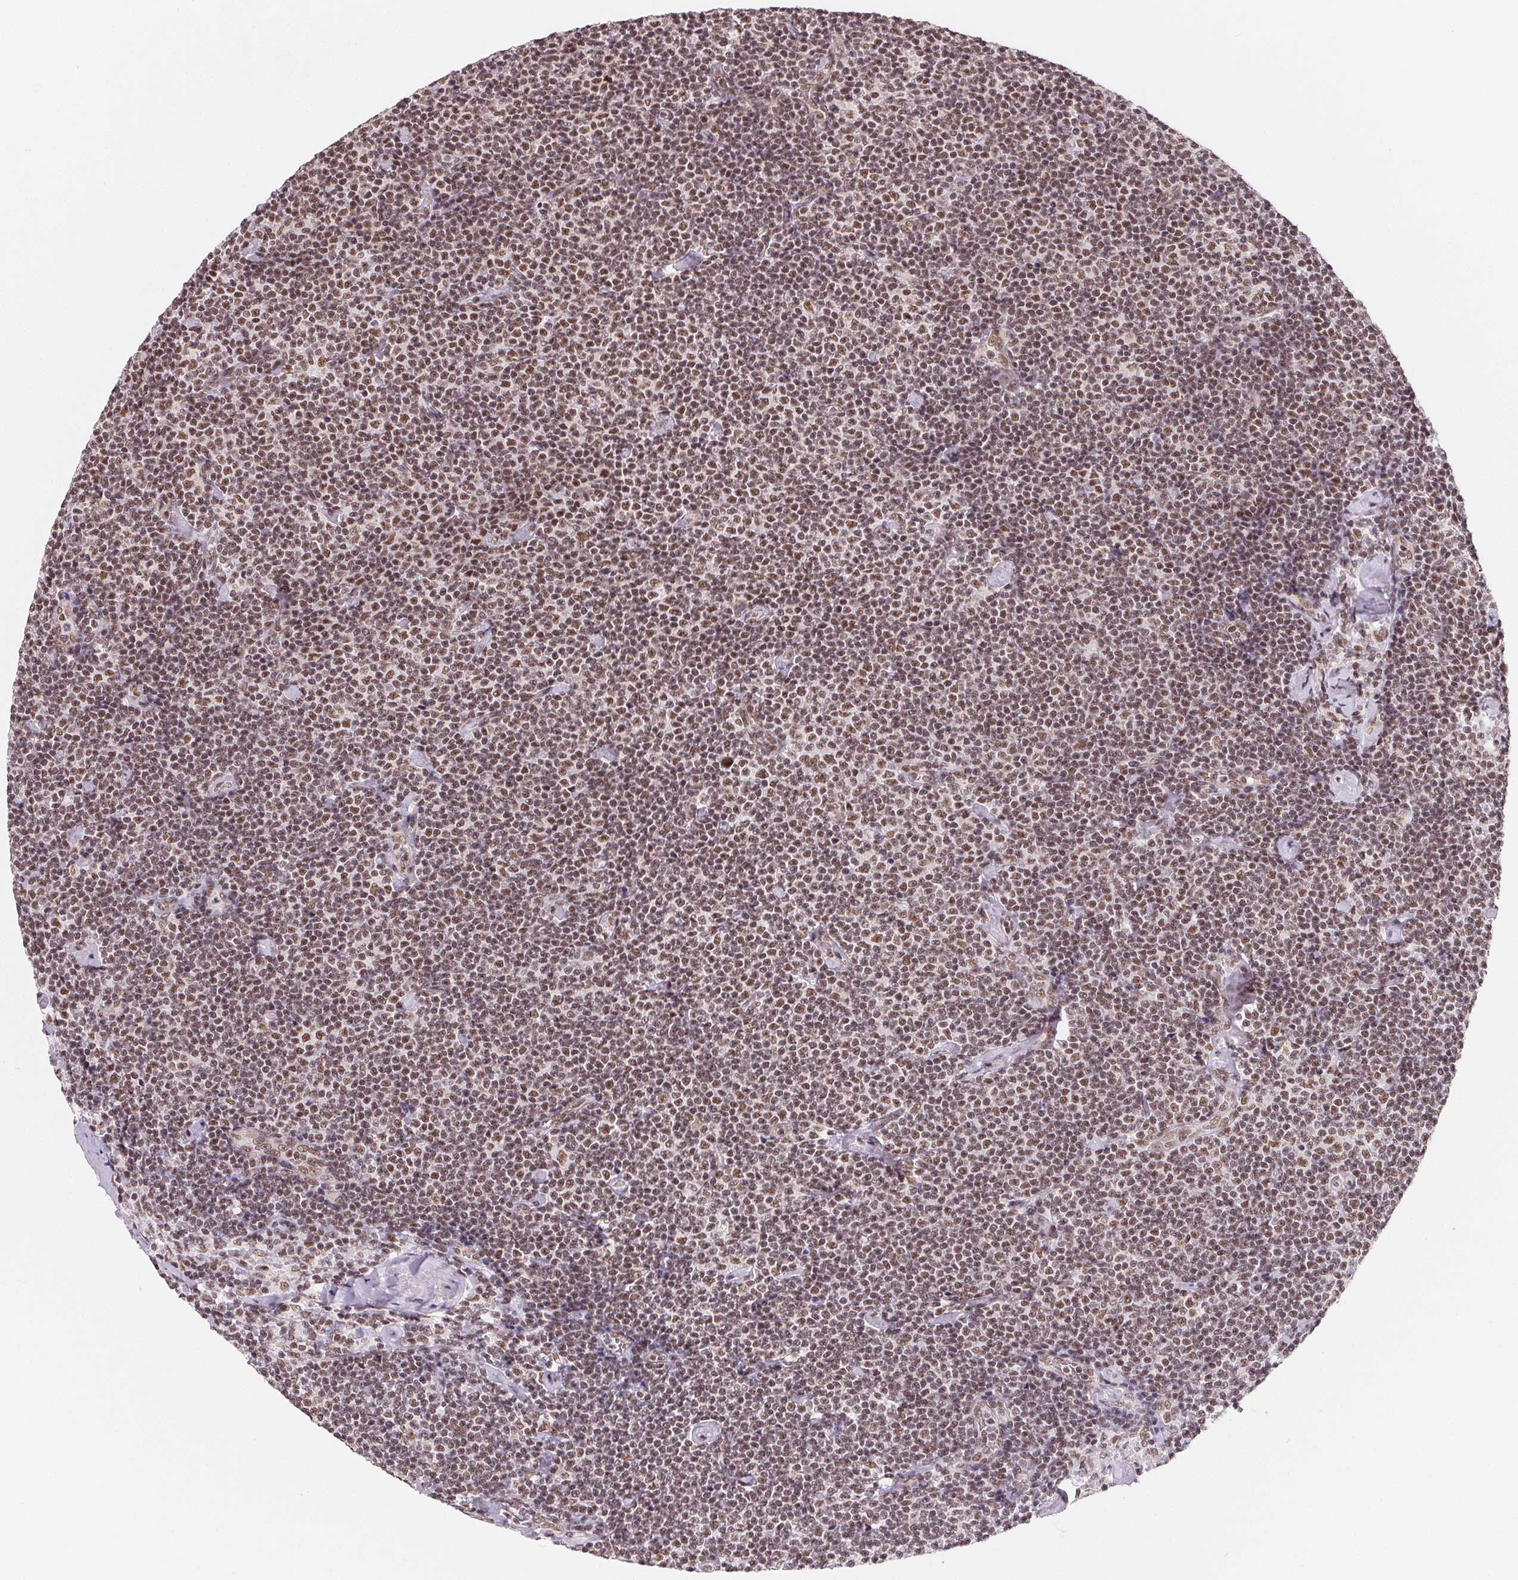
{"staining": {"intensity": "moderate", "quantity": ">75%", "location": "nuclear"}, "tissue": "lymphoma", "cell_type": "Tumor cells", "image_type": "cancer", "snomed": [{"axis": "morphology", "description": "Malignant lymphoma, non-Hodgkin's type, Low grade"}, {"axis": "topography", "description": "Lymph node"}], "caption": "The photomicrograph displays a brown stain indicating the presence of a protein in the nuclear of tumor cells in malignant lymphoma, non-Hodgkin's type (low-grade).", "gene": "TCERG1", "patient": {"sex": "male", "age": 81}}